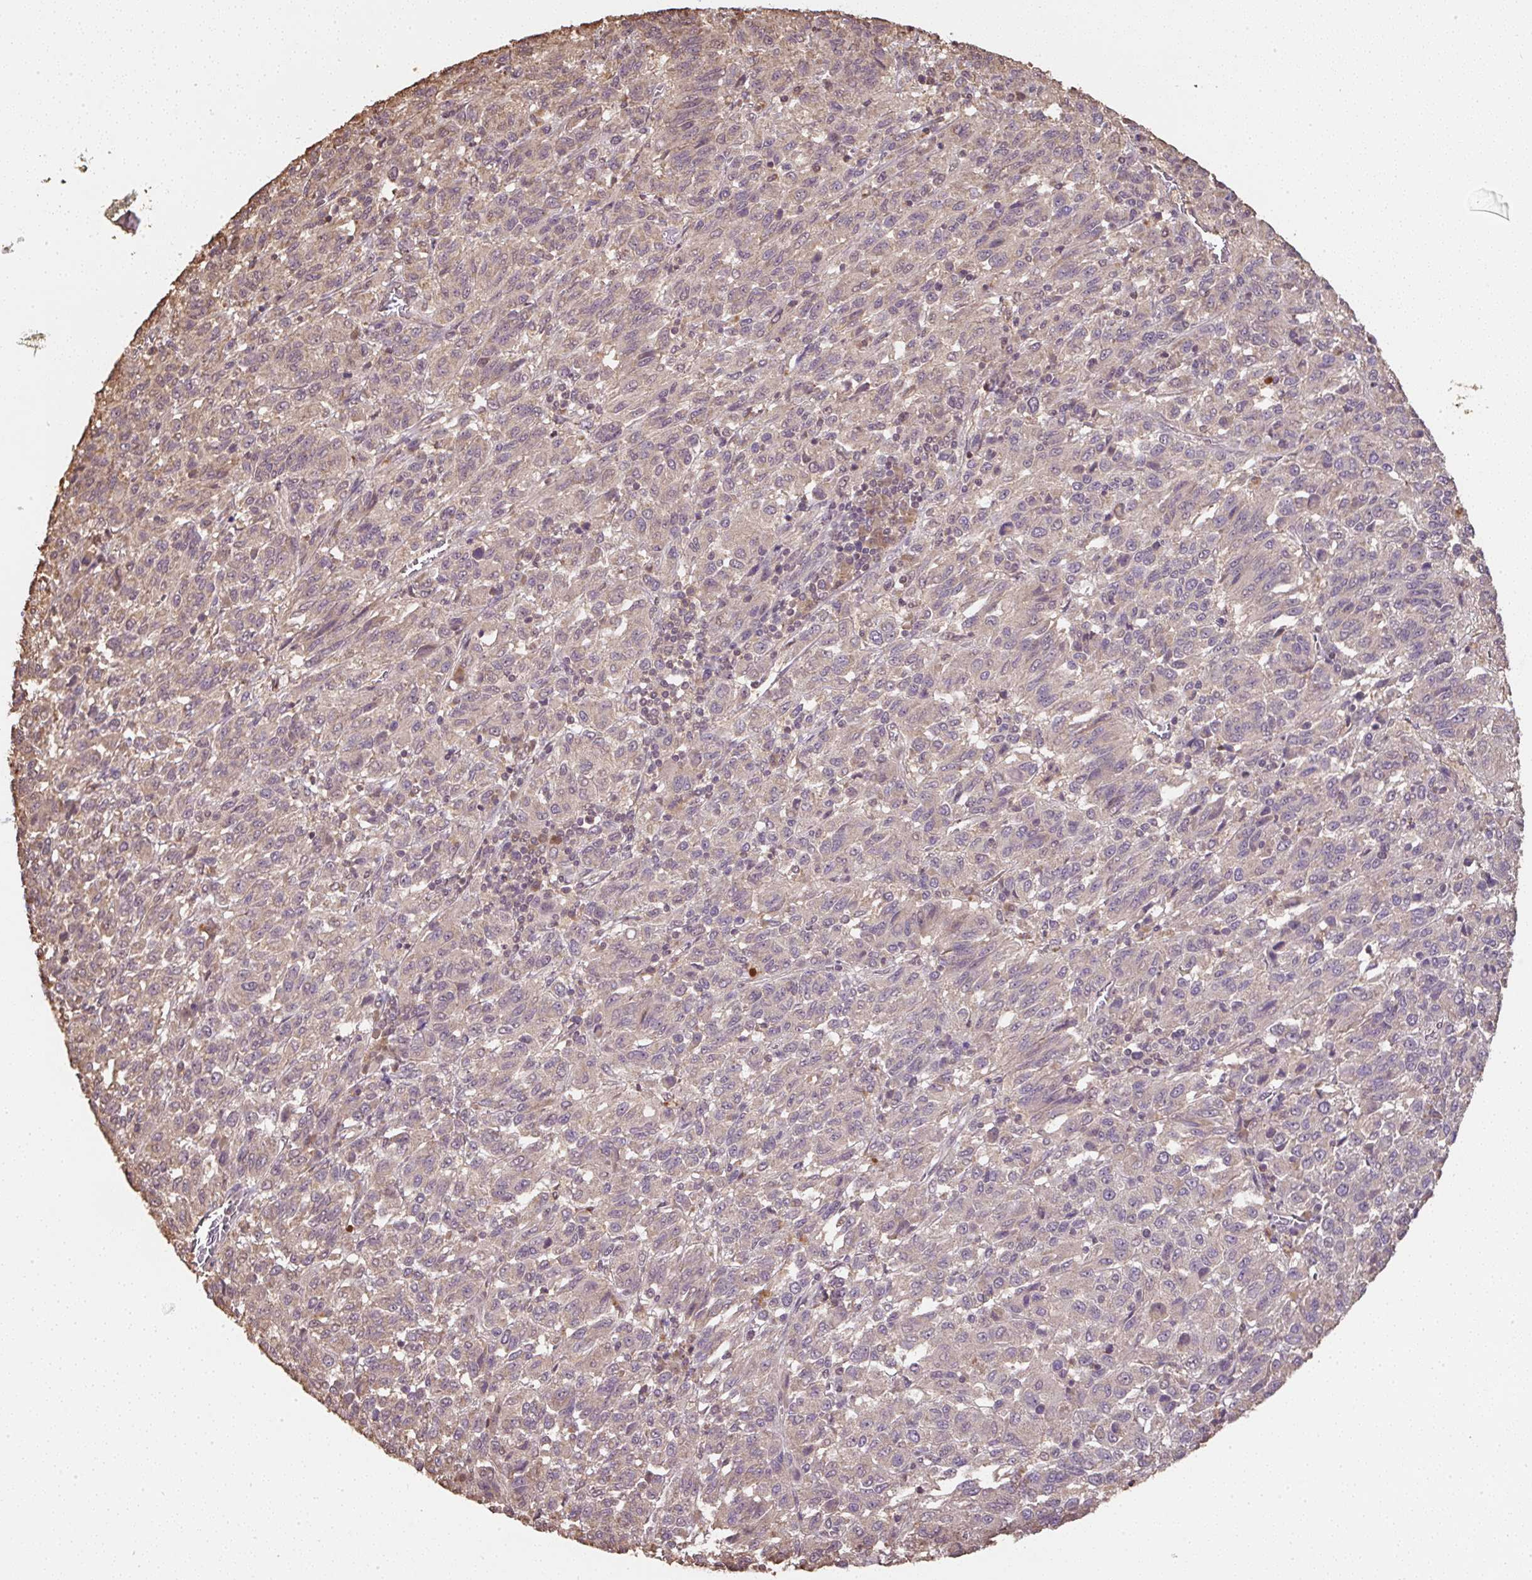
{"staining": {"intensity": "weak", "quantity": "25%-75%", "location": "cytoplasmic/membranous,nuclear"}, "tissue": "melanoma", "cell_type": "Tumor cells", "image_type": "cancer", "snomed": [{"axis": "morphology", "description": "Malignant melanoma, Metastatic site"}, {"axis": "topography", "description": "Lung"}], "caption": "The micrograph displays immunohistochemical staining of malignant melanoma (metastatic site). There is weak cytoplasmic/membranous and nuclear positivity is appreciated in approximately 25%-75% of tumor cells.", "gene": "TMEM170B", "patient": {"sex": "male", "age": 64}}